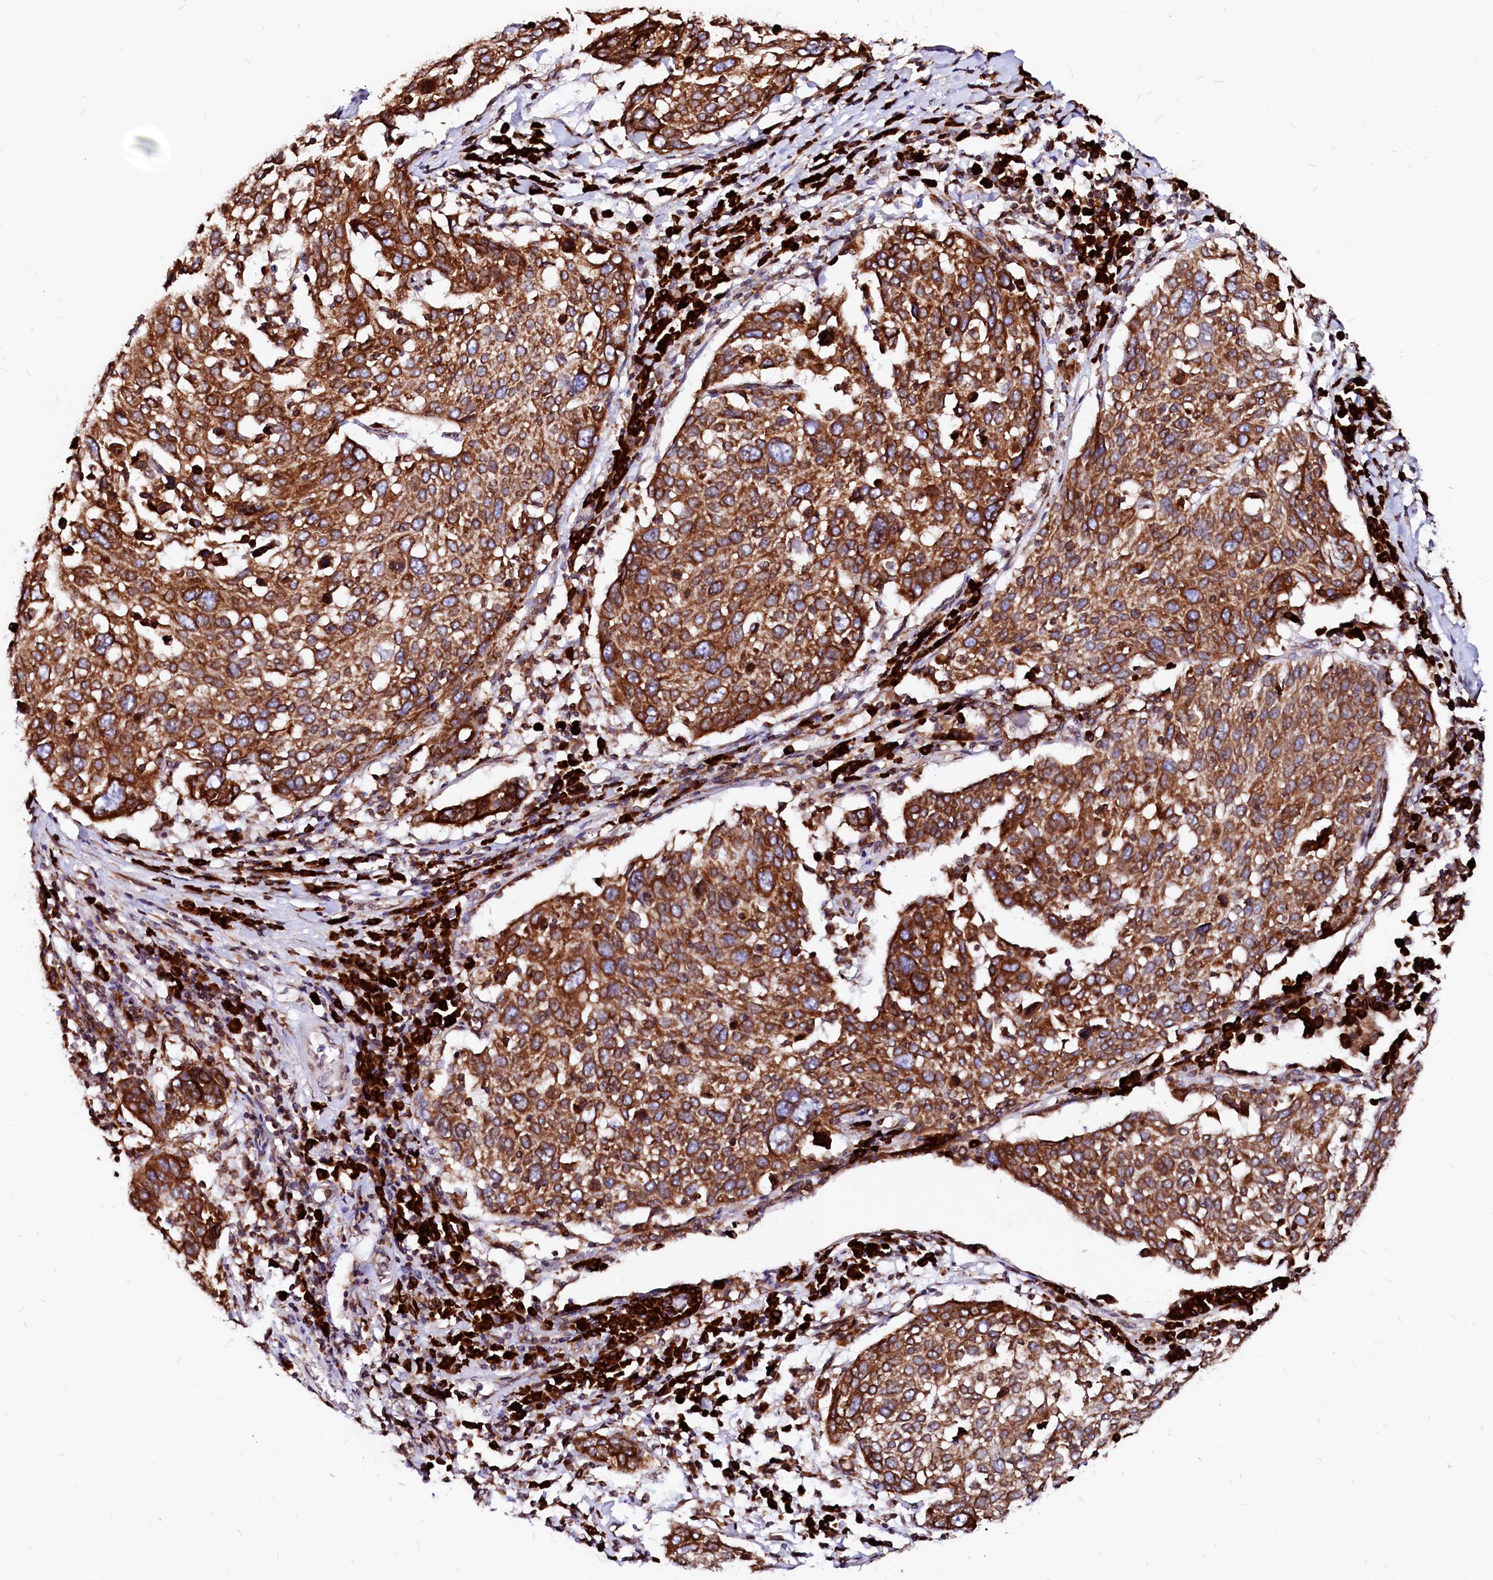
{"staining": {"intensity": "strong", "quantity": ">75%", "location": "cytoplasmic/membranous"}, "tissue": "lung cancer", "cell_type": "Tumor cells", "image_type": "cancer", "snomed": [{"axis": "morphology", "description": "Squamous cell carcinoma, NOS"}, {"axis": "topography", "description": "Lung"}], "caption": "Strong cytoplasmic/membranous expression is present in approximately >75% of tumor cells in lung squamous cell carcinoma.", "gene": "DERL1", "patient": {"sex": "male", "age": 65}}